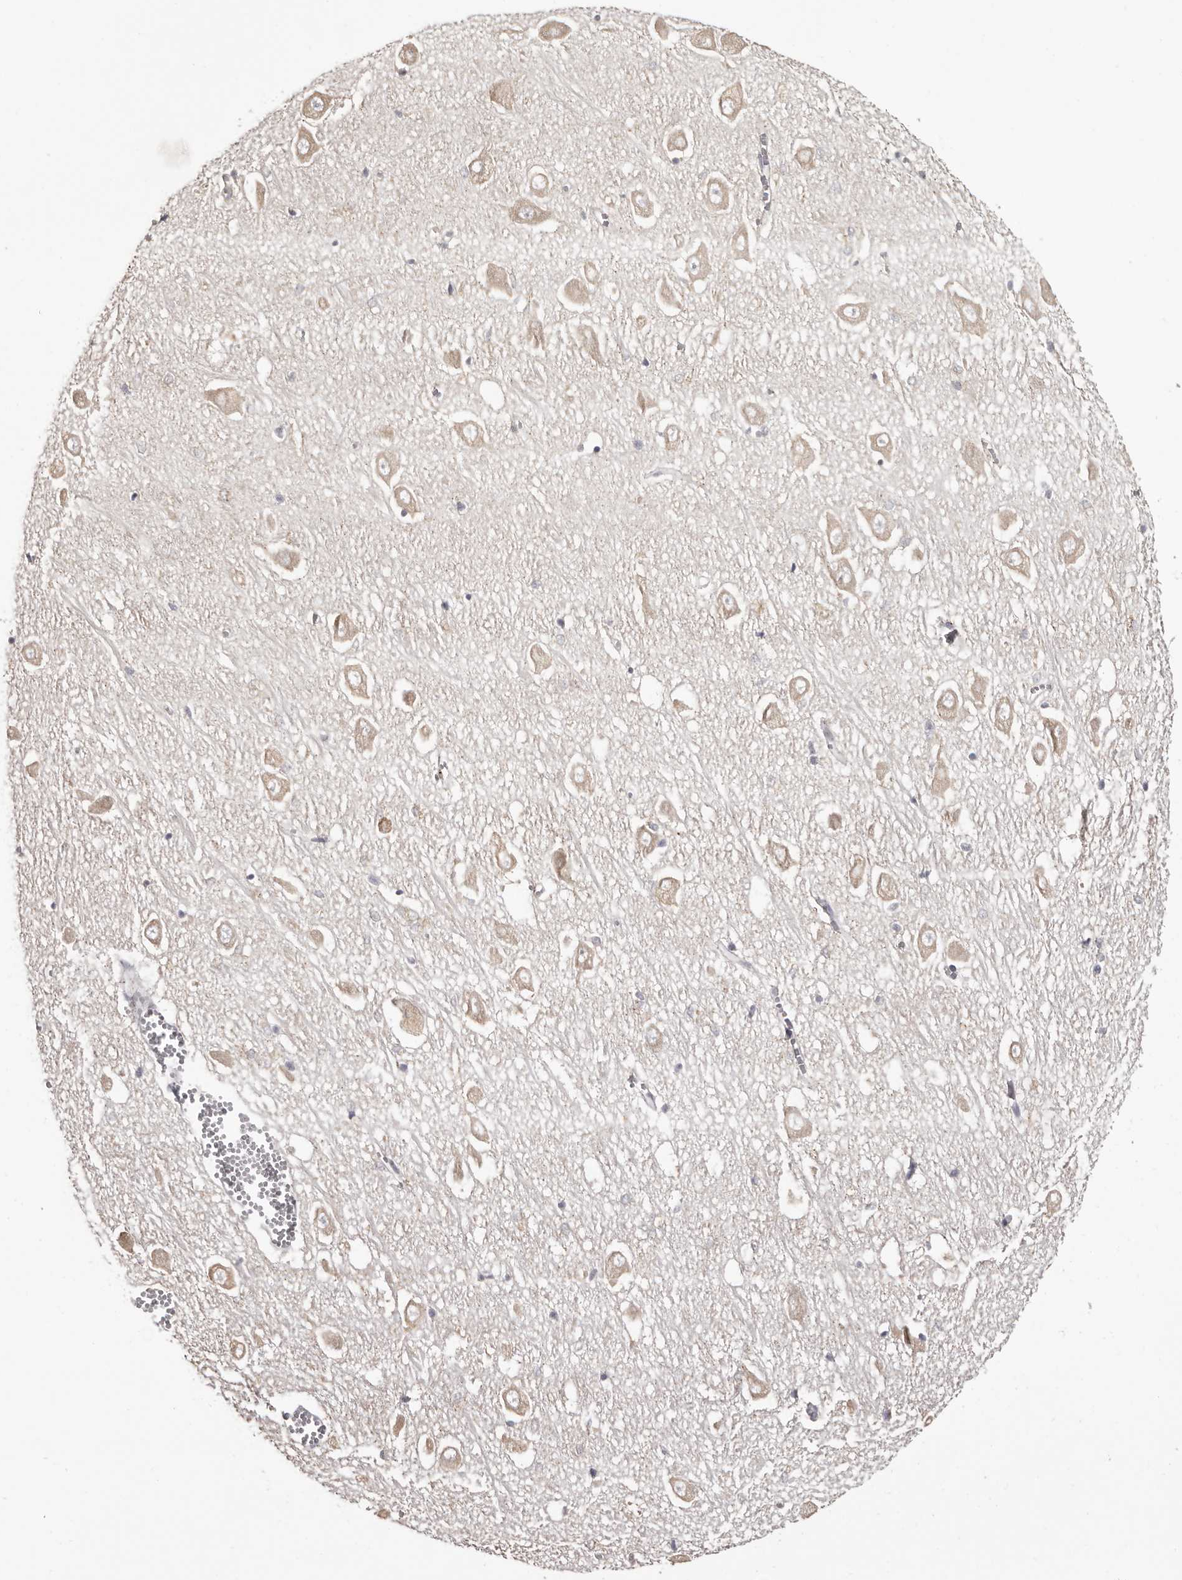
{"staining": {"intensity": "moderate", "quantity": "<25%", "location": "cytoplasmic/membranous"}, "tissue": "hippocampus", "cell_type": "Glial cells", "image_type": "normal", "snomed": [{"axis": "morphology", "description": "Normal tissue, NOS"}, {"axis": "topography", "description": "Hippocampus"}], "caption": "An IHC micrograph of normal tissue is shown. Protein staining in brown labels moderate cytoplasmic/membranous positivity in hippocampus within glial cells.", "gene": "PIGX", "patient": {"sex": "male", "age": 70}}